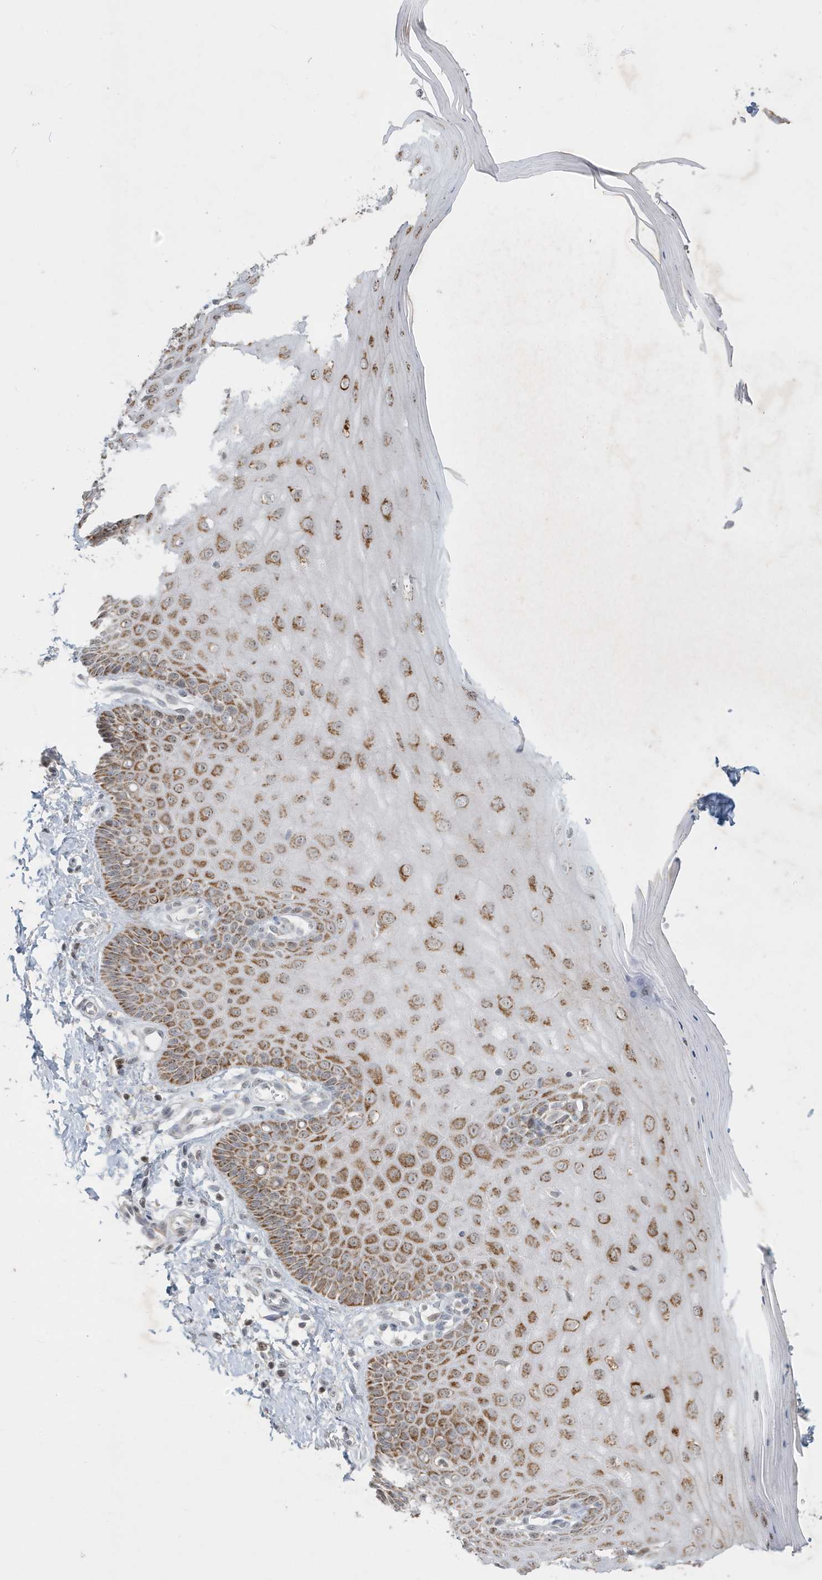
{"staining": {"intensity": "negative", "quantity": "none", "location": "none"}, "tissue": "cervix", "cell_type": "Glandular cells", "image_type": "normal", "snomed": [{"axis": "morphology", "description": "Normal tissue, NOS"}, {"axis": "topography", "description": "Cervix"}], "caption": "Immunohistochemistry (IHC) histopathology image of normal human cervix stained for a protein (brown), which shows no expression in glandular cells.", "gene": "FNDC1", "patient": {"sex": "female", "age": 55}}